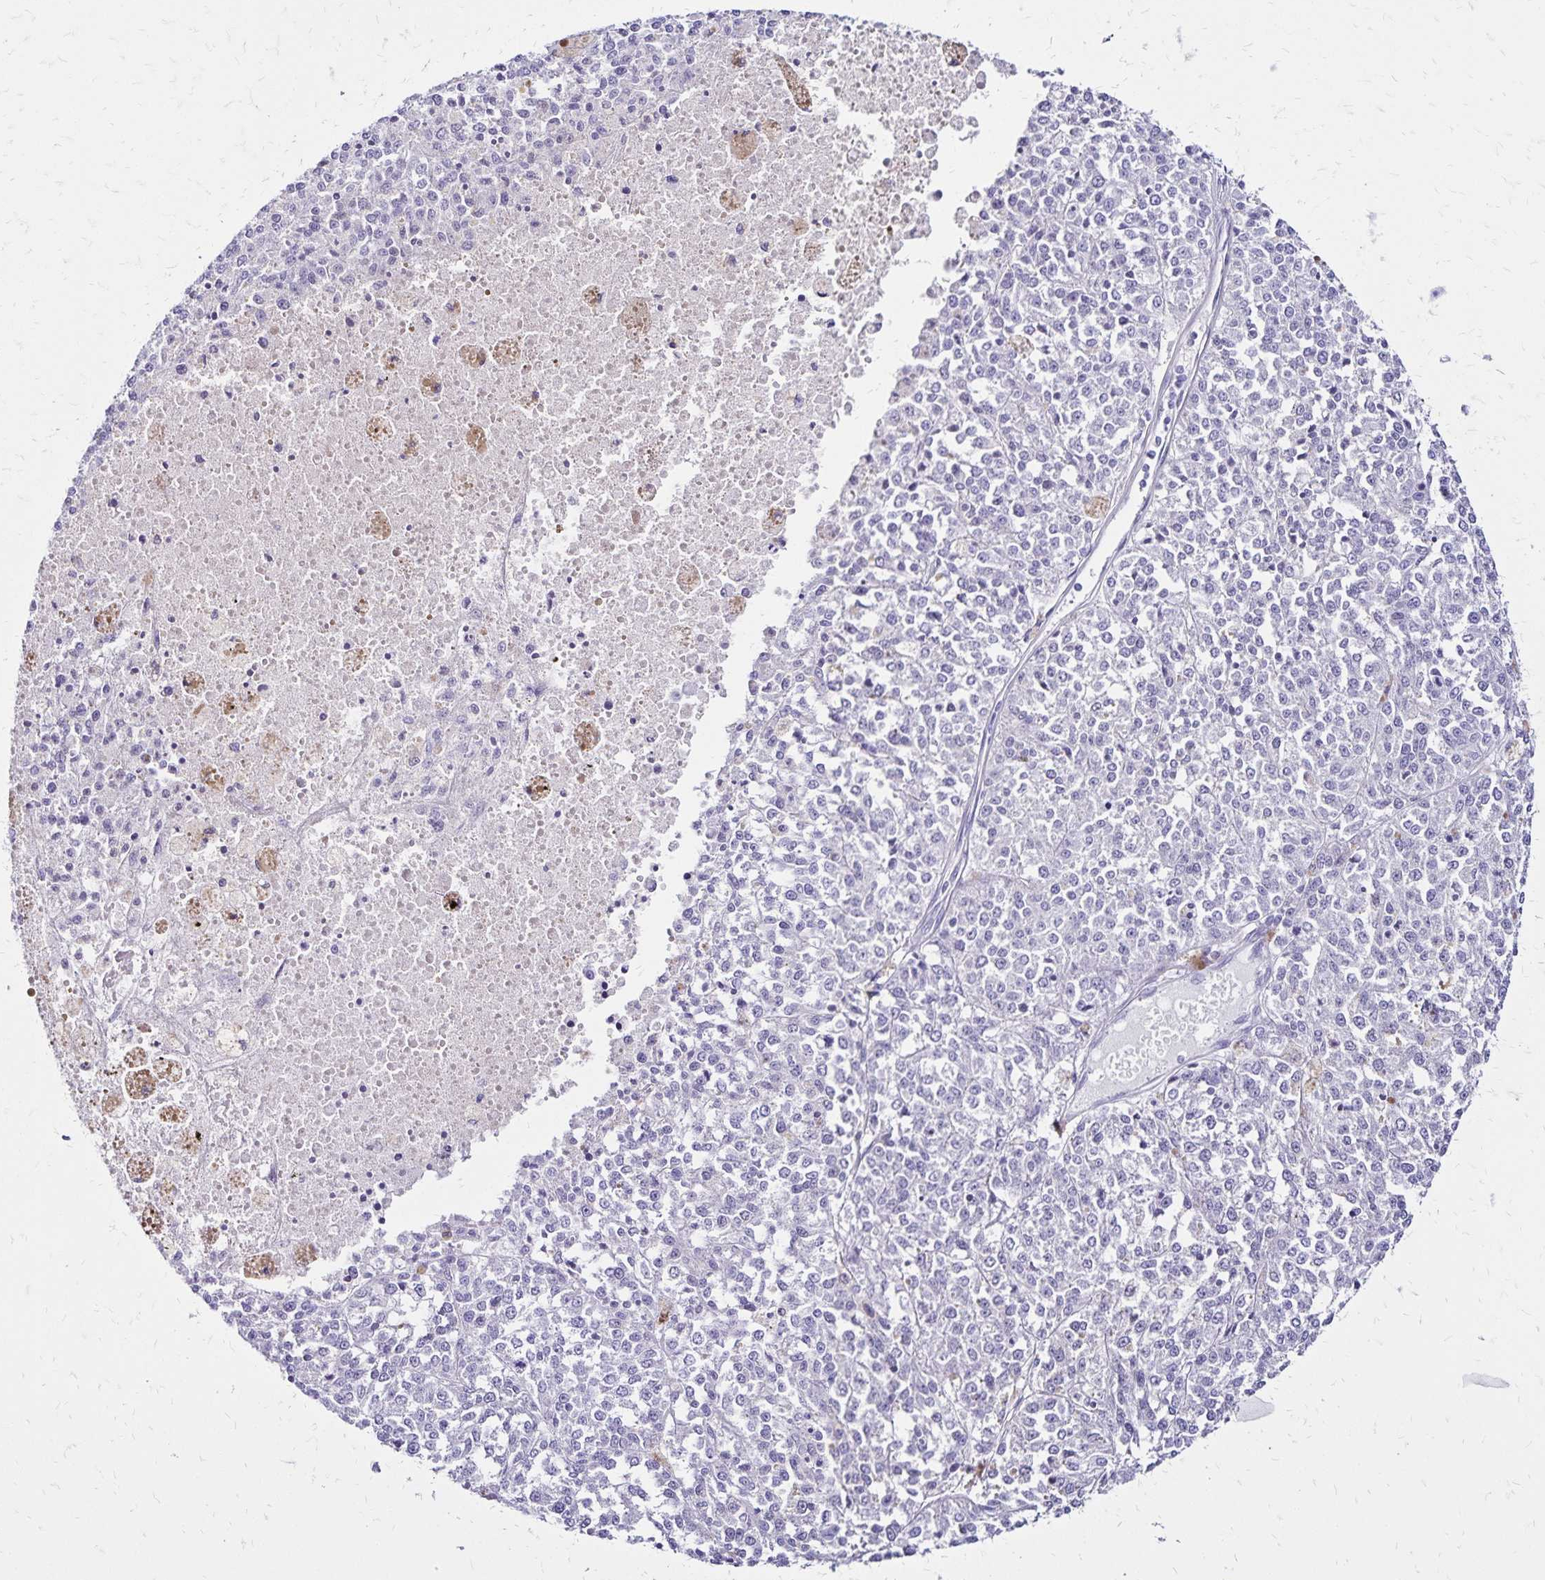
{"staining": {"intensity": "negative", "quantity": "none", "location": "none"}, "tissue": "melanoma", "cell_type": "Tumor cells", "image_type": "cancer", "snomed": [{"axis": "morphology", "description": "Malignant melanoma, Metastatic site"}, {"axis": "topography", "description": "Lymph node"}], "caption": "Tumor cells show no significant protein expression in malignant melanoma (metastatic site).", "gene": "LIN28B", "patient": {"sex": "female", "age": 64}}